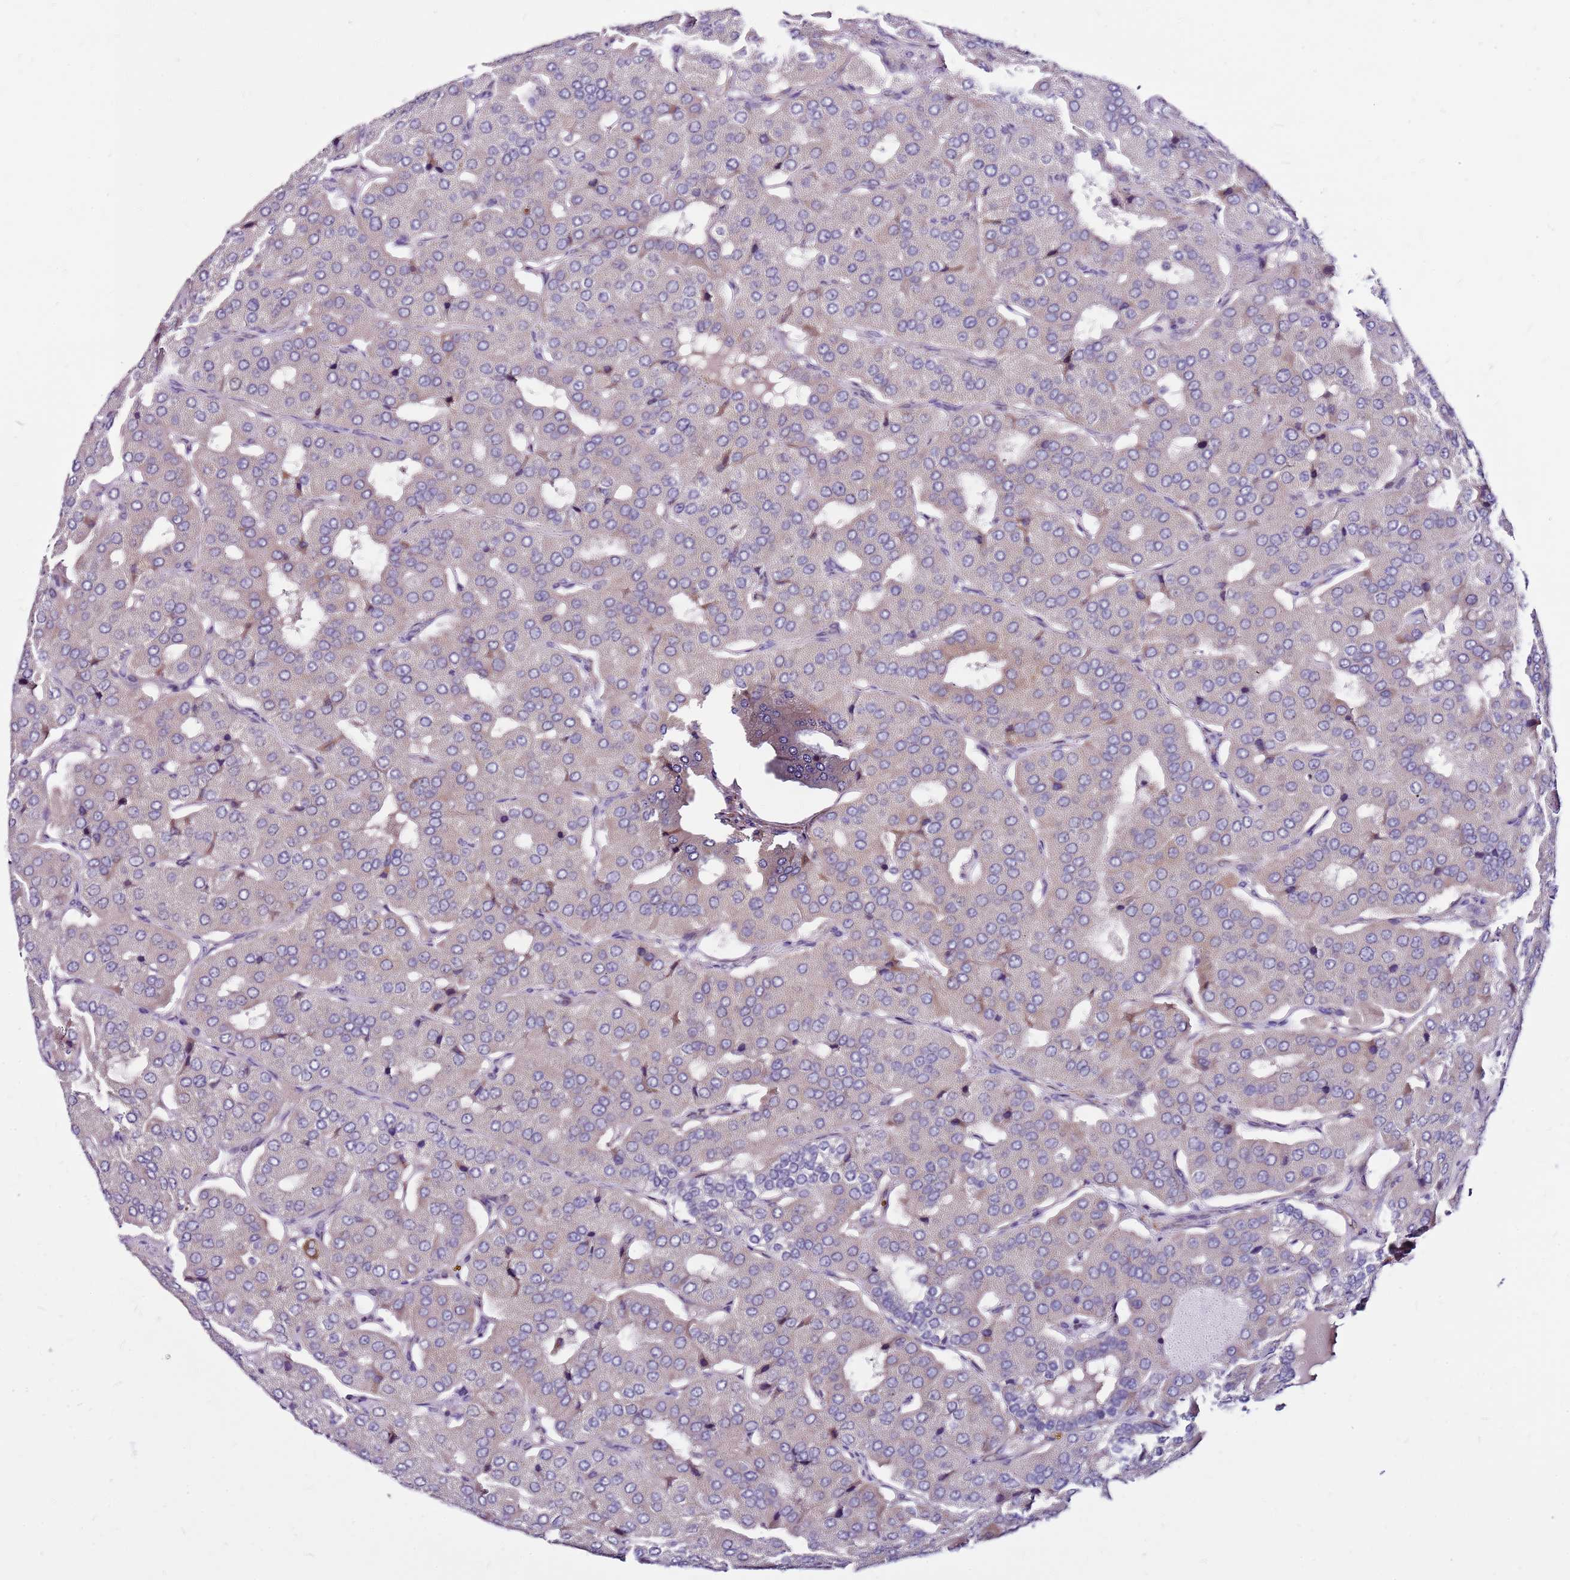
{"staining": {"intensity": "negative", "quantity": "none", "location": "none"}, "tissue": "parathyroid gland", "cell_type": "Glandular cells", "image_type": "normal", "snomed": [{"axis": "morphology", "description": "Normal tissue, NOS"}, {"axis": "morphology", "description": "Adenoma, NOS"}, {"axis": "topography", "description": "Parathyroid gland"}], "caption": "Glandular cells are negative for brown protein staining in normal parathyroid gland. (DAB immunohistochemistry (IHC), high magnification).", "gene": "POLE3", "patient": {"sex": "female", "age": 86}}